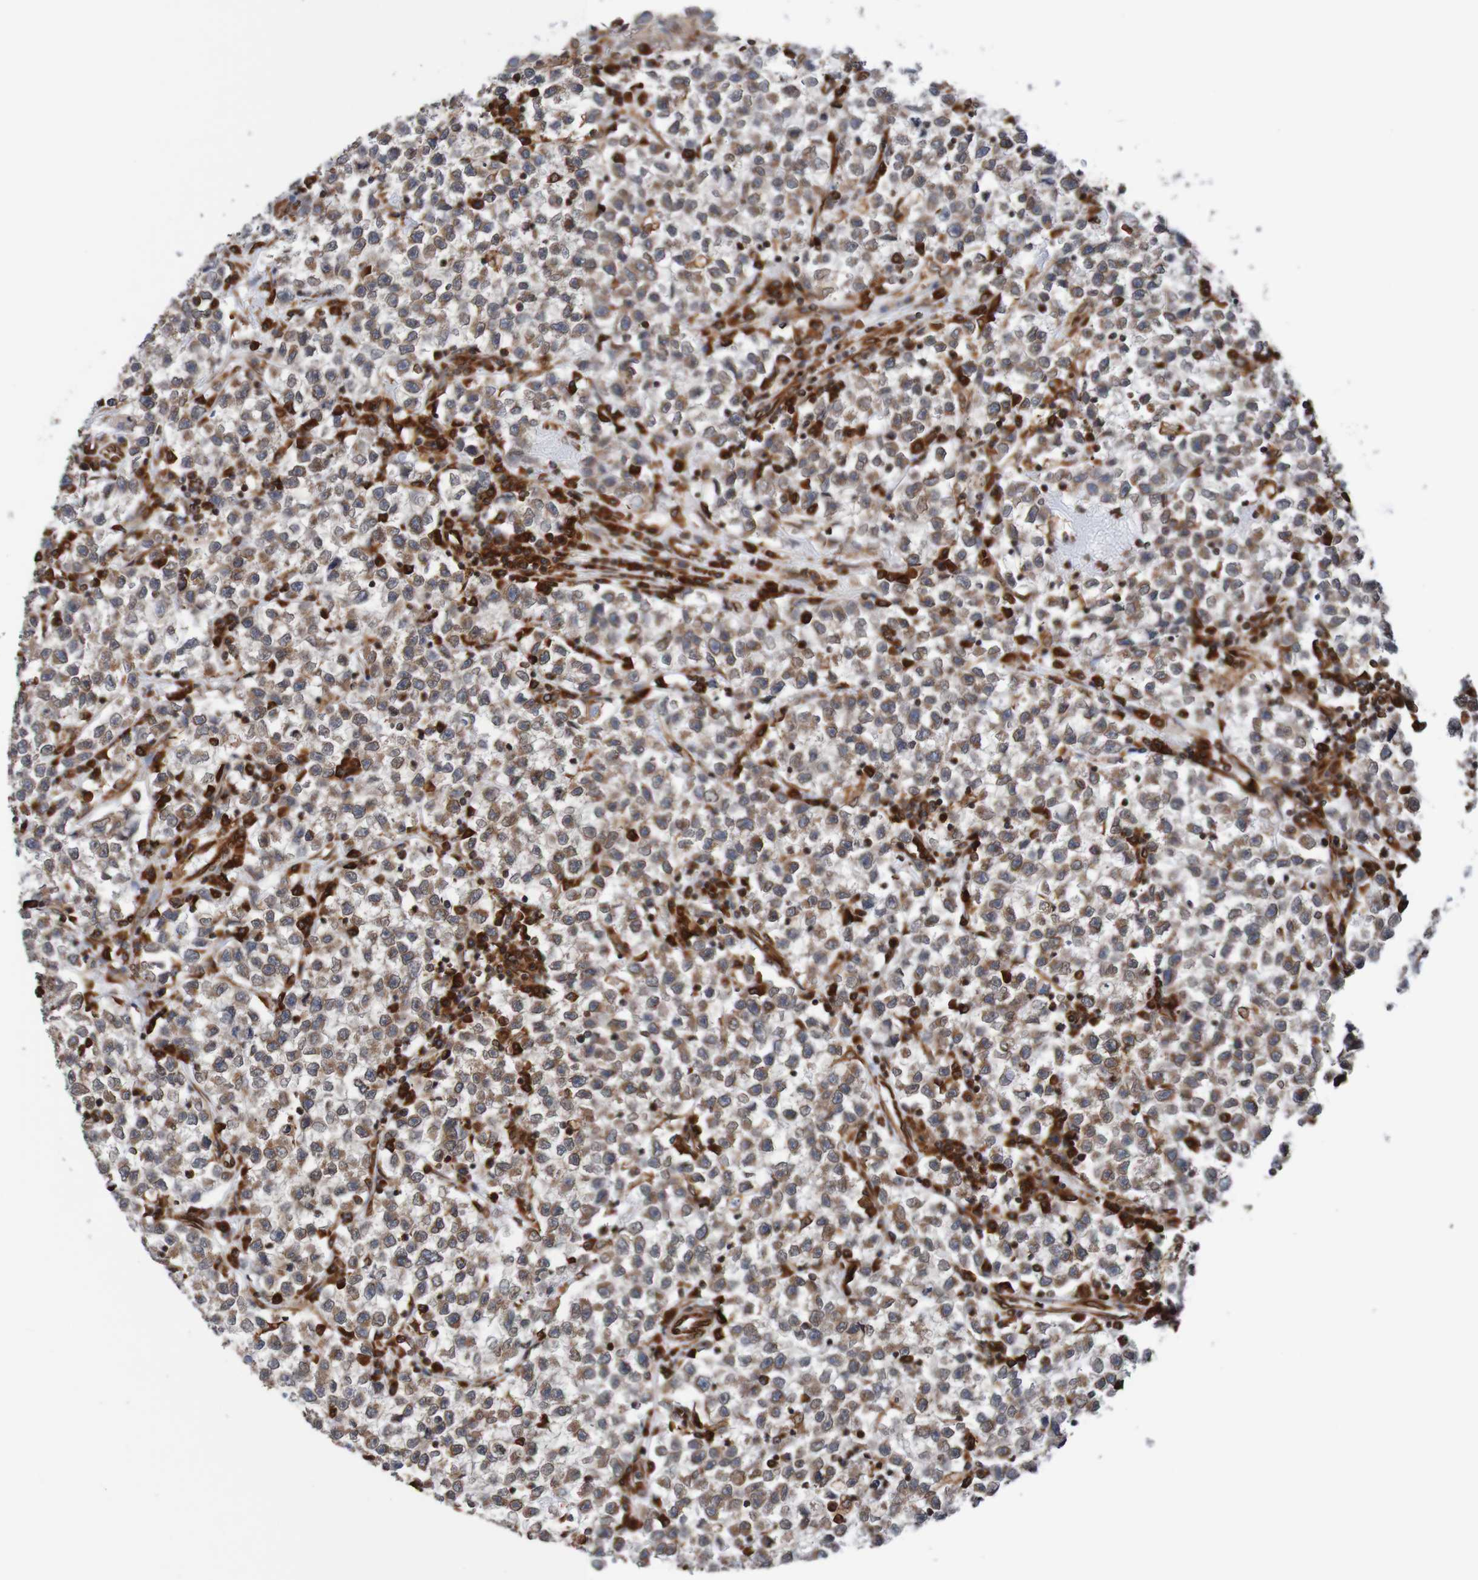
{"staining": {"intensity": "moderate", "quantity": ">75%", "location": "cytoplasmic/membranous,nuclear"}, "tissue": "testis cancer", "cell_type": "Tumor cells", "image_type": "cancer", "snomed": [{"axis": "morphology", "description": "Seminoma, NOS"}, {"axis": "topography", "description": "Testis"}], "caption": "Immunohistochemical staining of testis cancer (seminoma) reveals medium levels of moderate cytoplasmic/membranous and nuclear protein expression in approximately >75% of tumor cells. (Stains: DAB in brown, nuclei in blue, Microscopy: brightfield microscopy at high magnification).", "gene": "TMEM109", "patient": {"sex": "male", "age": 22}}